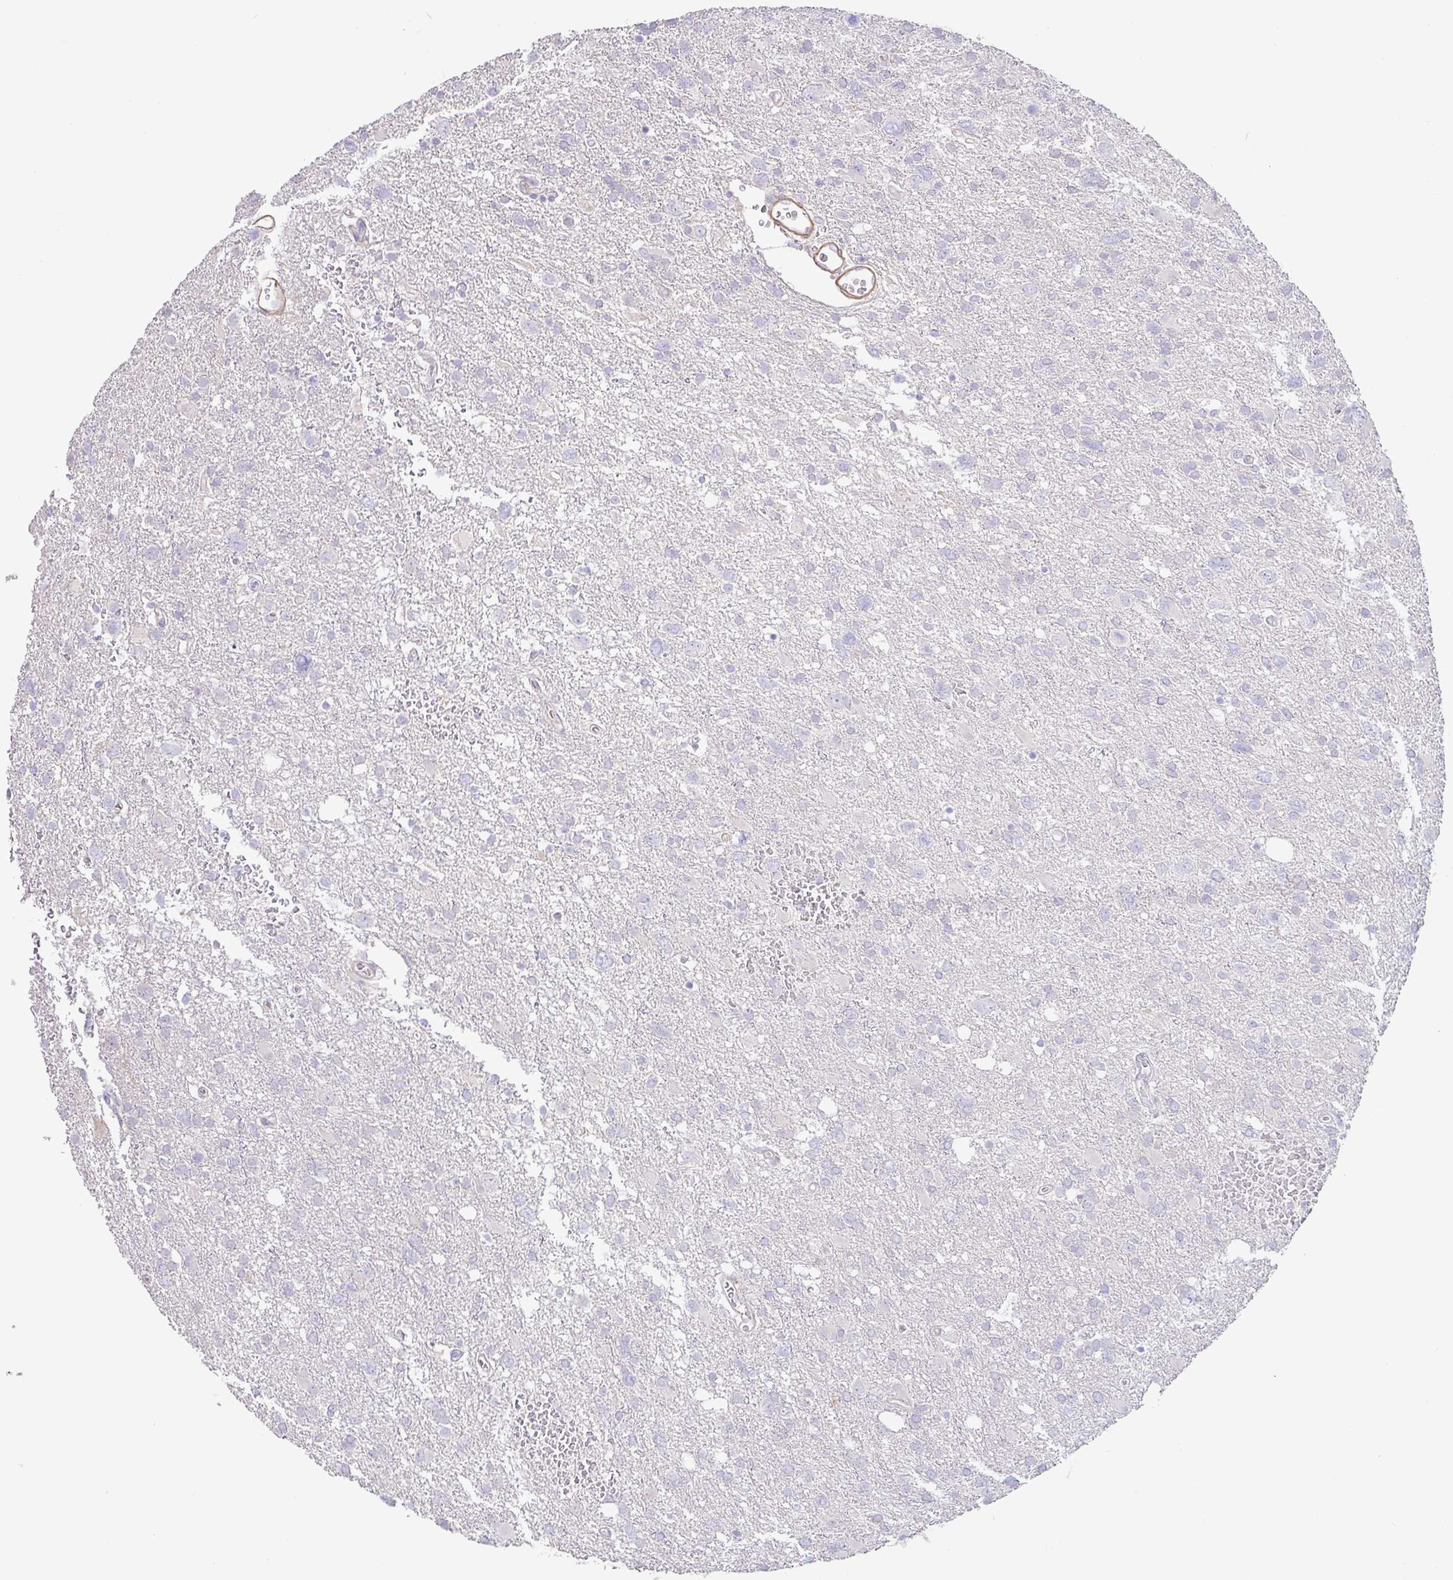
{"staining": {"intensity": "negative", "quantity": "none", "location": "none"}, "tissue": "glioma", "cell_type": "Tumor cells", "image_type": "cancer", "snomed": [{"axis": "morphology", "description": "Glioma, malignant, High grade"}, {"axis": "topography", "description": "Brain"}], "caption": "This is an immunohistochemistry (IHC) histopathology image of human malignant high-grade glioma. There is no staining in tumor cells.", "gene": "PYGM", "patient": {"sex": "male", "age": 61}}